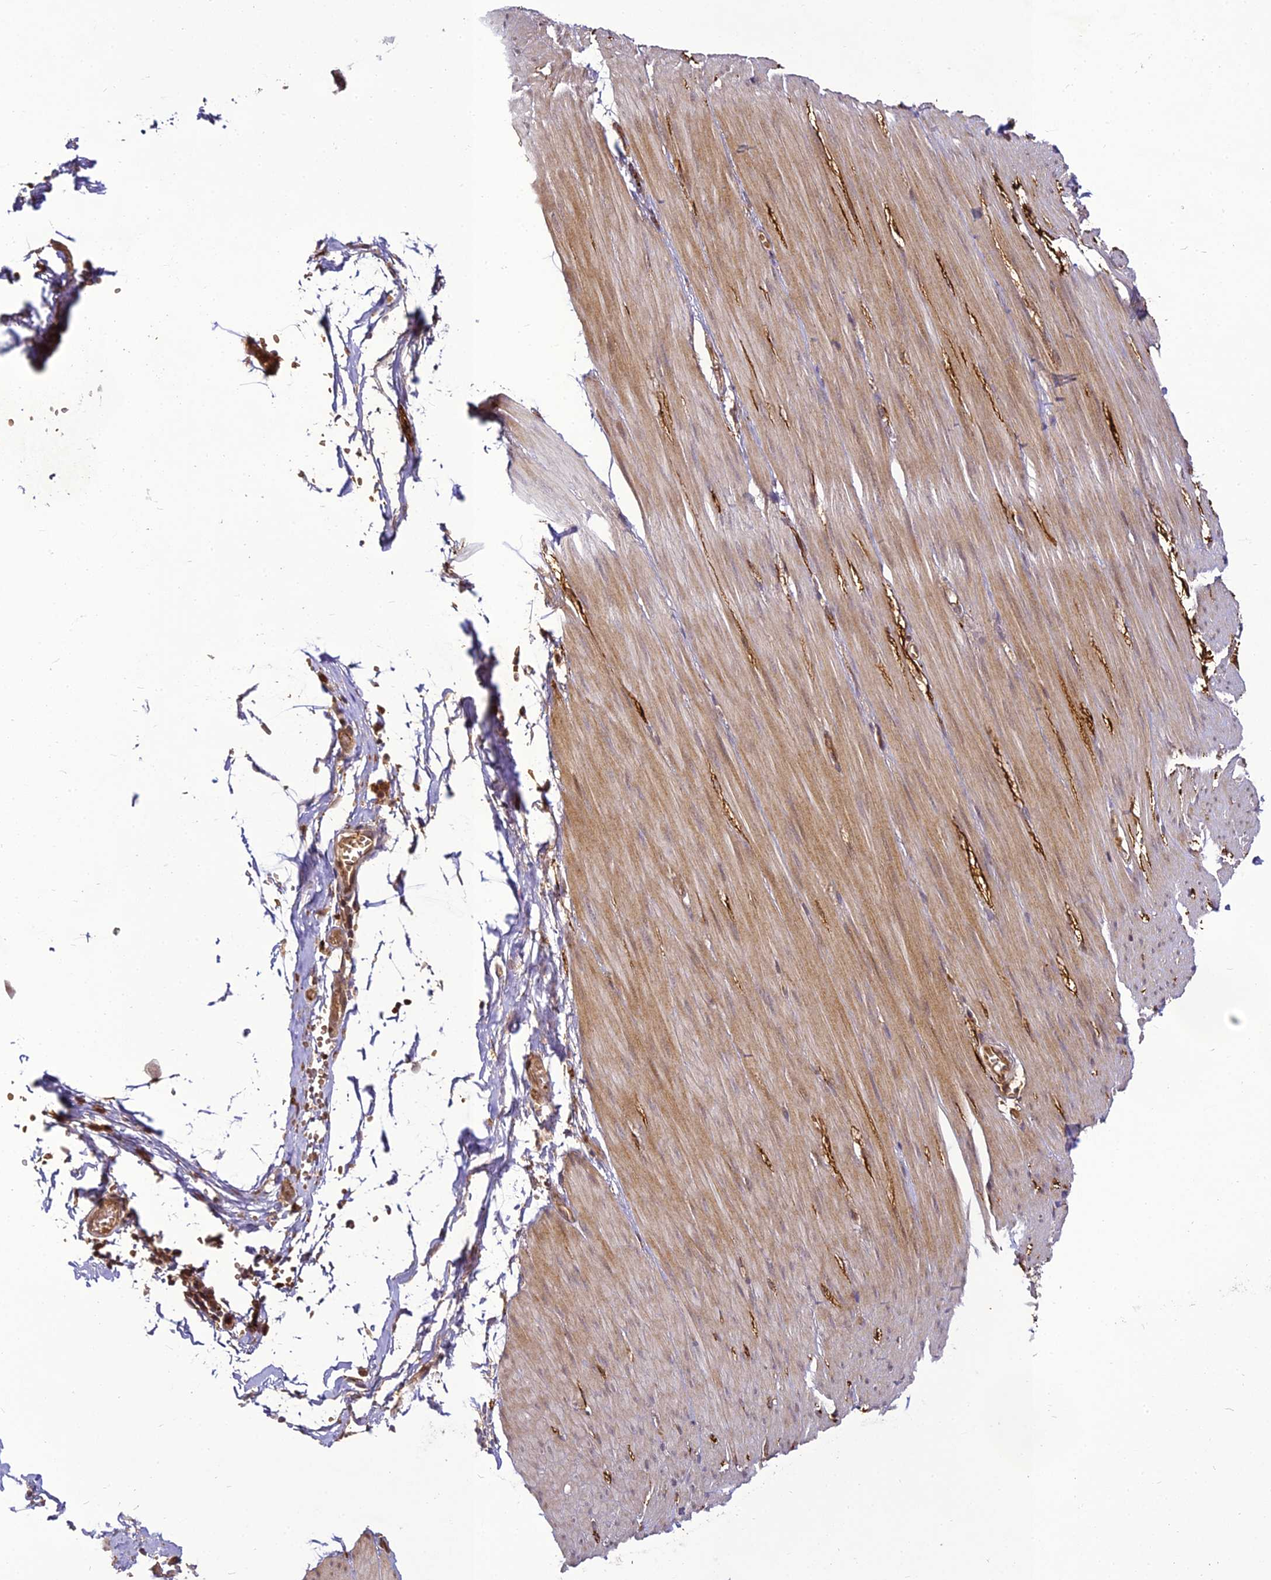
{"staining": {"intensity": "moderate", "quantity": "<25%", "location": "cytoplasmic/membranous"}, "tissue": "smooth muscle", "cell_type": "Smooth muscle cells", "image_type": "normal", "snomed": [{"axis": "morphology", "description": "Normal tissue, NOS"}, {"axis": "morphology", "description": "Adenocarcinoma, NOS"}, {"axis": "topography", "description": "Colon"}, {"axis": "topography", "description": "Peripheral nerve tissue"}], "caption": "The histopathology image reveals staining of benign smooth muscle, revealing moderate cytoplasmic/membranous protein expression (brown color) within smooth muscle cells.", "gene": "BCDIN3D", "patient": {"sex": "male", "age": 14}}